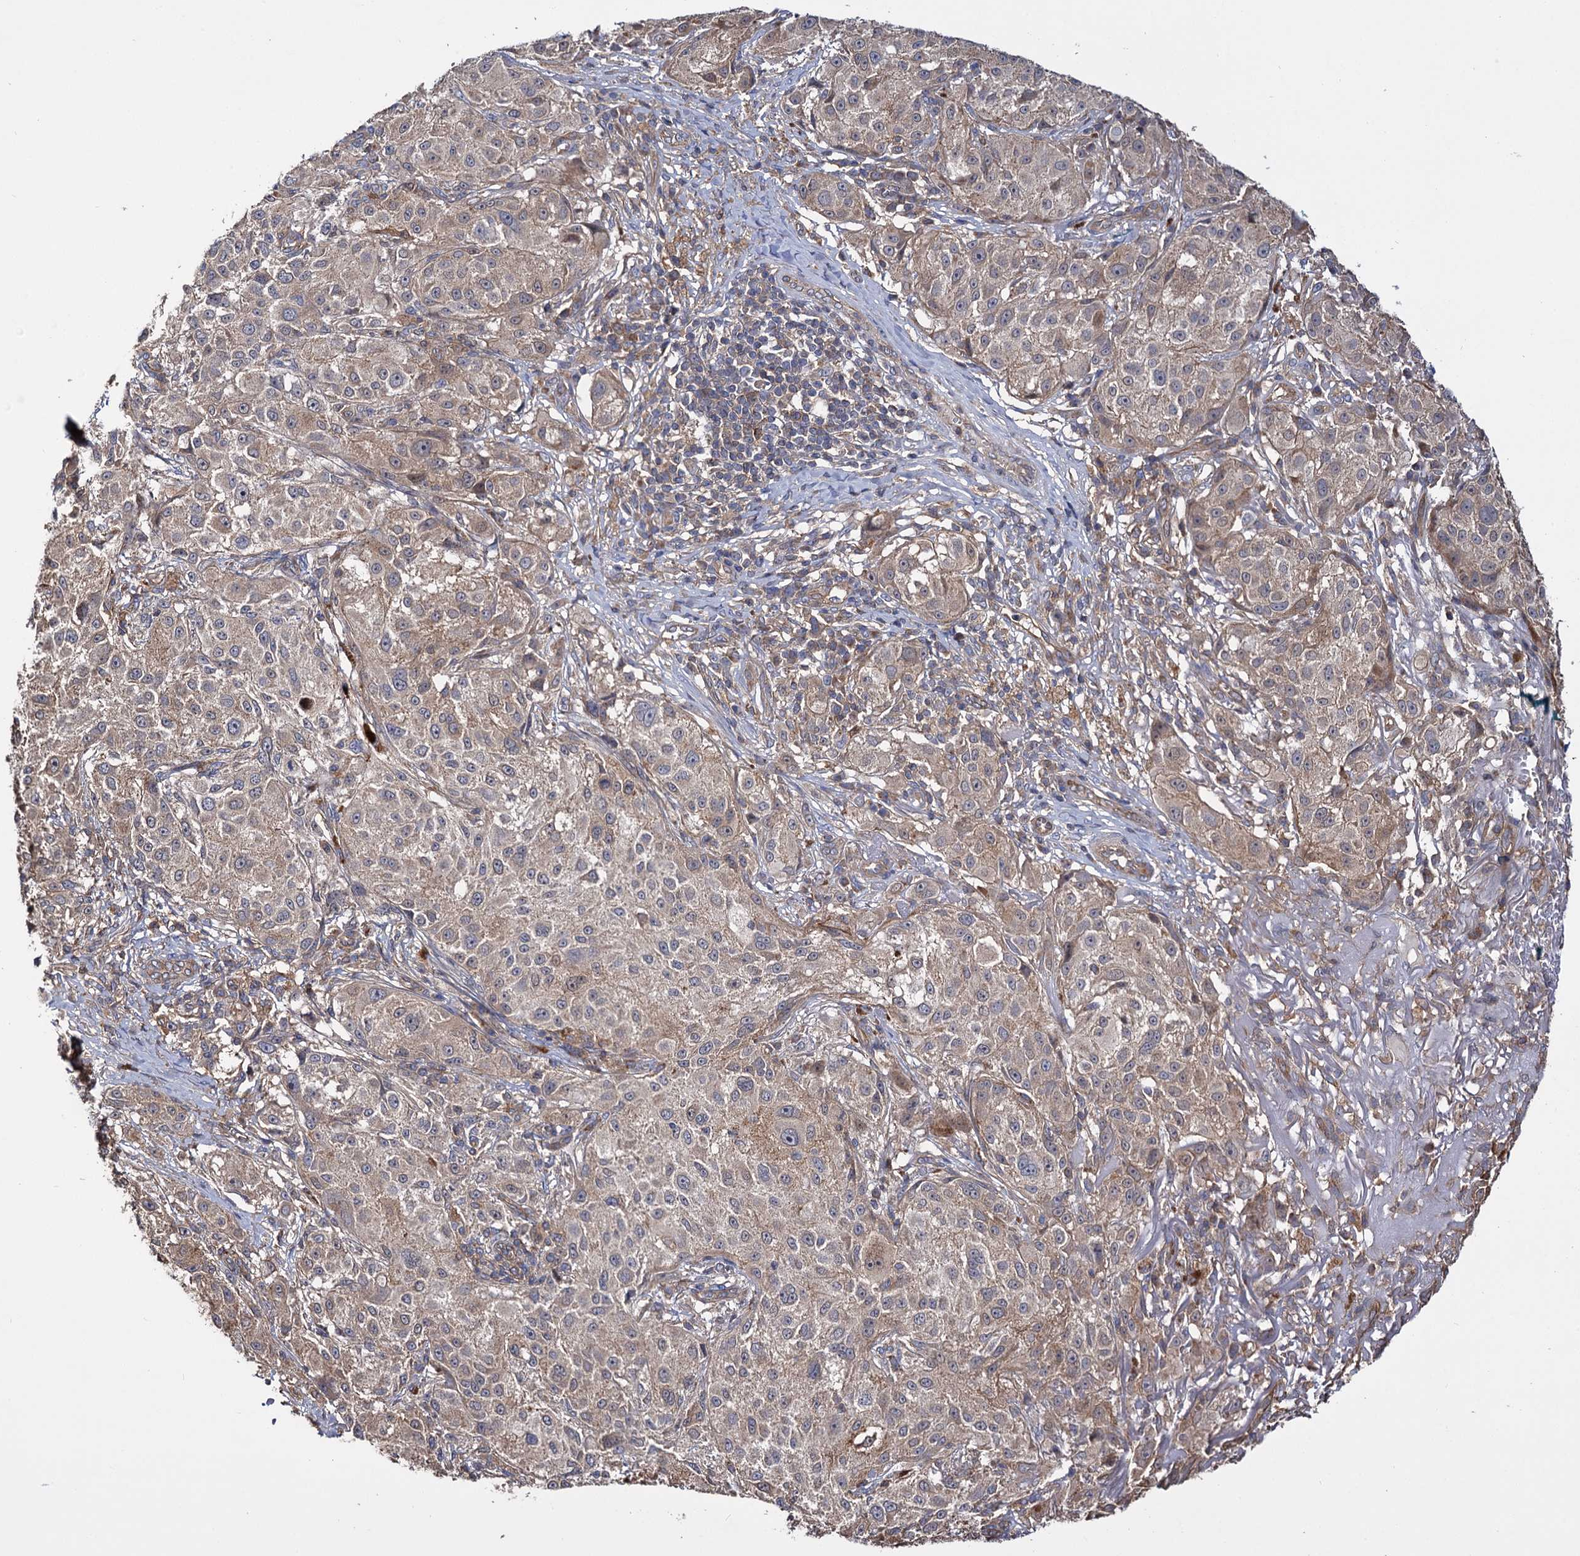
{"staining": {"intensity": "moderate", "quantity": "25%-75%", "location": "cytoplasmic/membranous,nuclear"}, "tissue": "melanoma", "cell_type": "Tumor cells", "image_type": "cancer", "snomed": [{"axis": "morphology", "description": "Necrosis, NOS"}, {"axis": "morphology", "description": "Malignant melanoma, NOS"}, {"axis": "topography", "description": "Skin"}], "caption": "Malignant melanoma stained for a protein (brown) reveals moderate cytoplasmic/membranous and nuclear positive positivity in approximately 25%-75% of tumor cells.", "gene": "IDI1", "patient": {"sex": "female", "age": 87}}